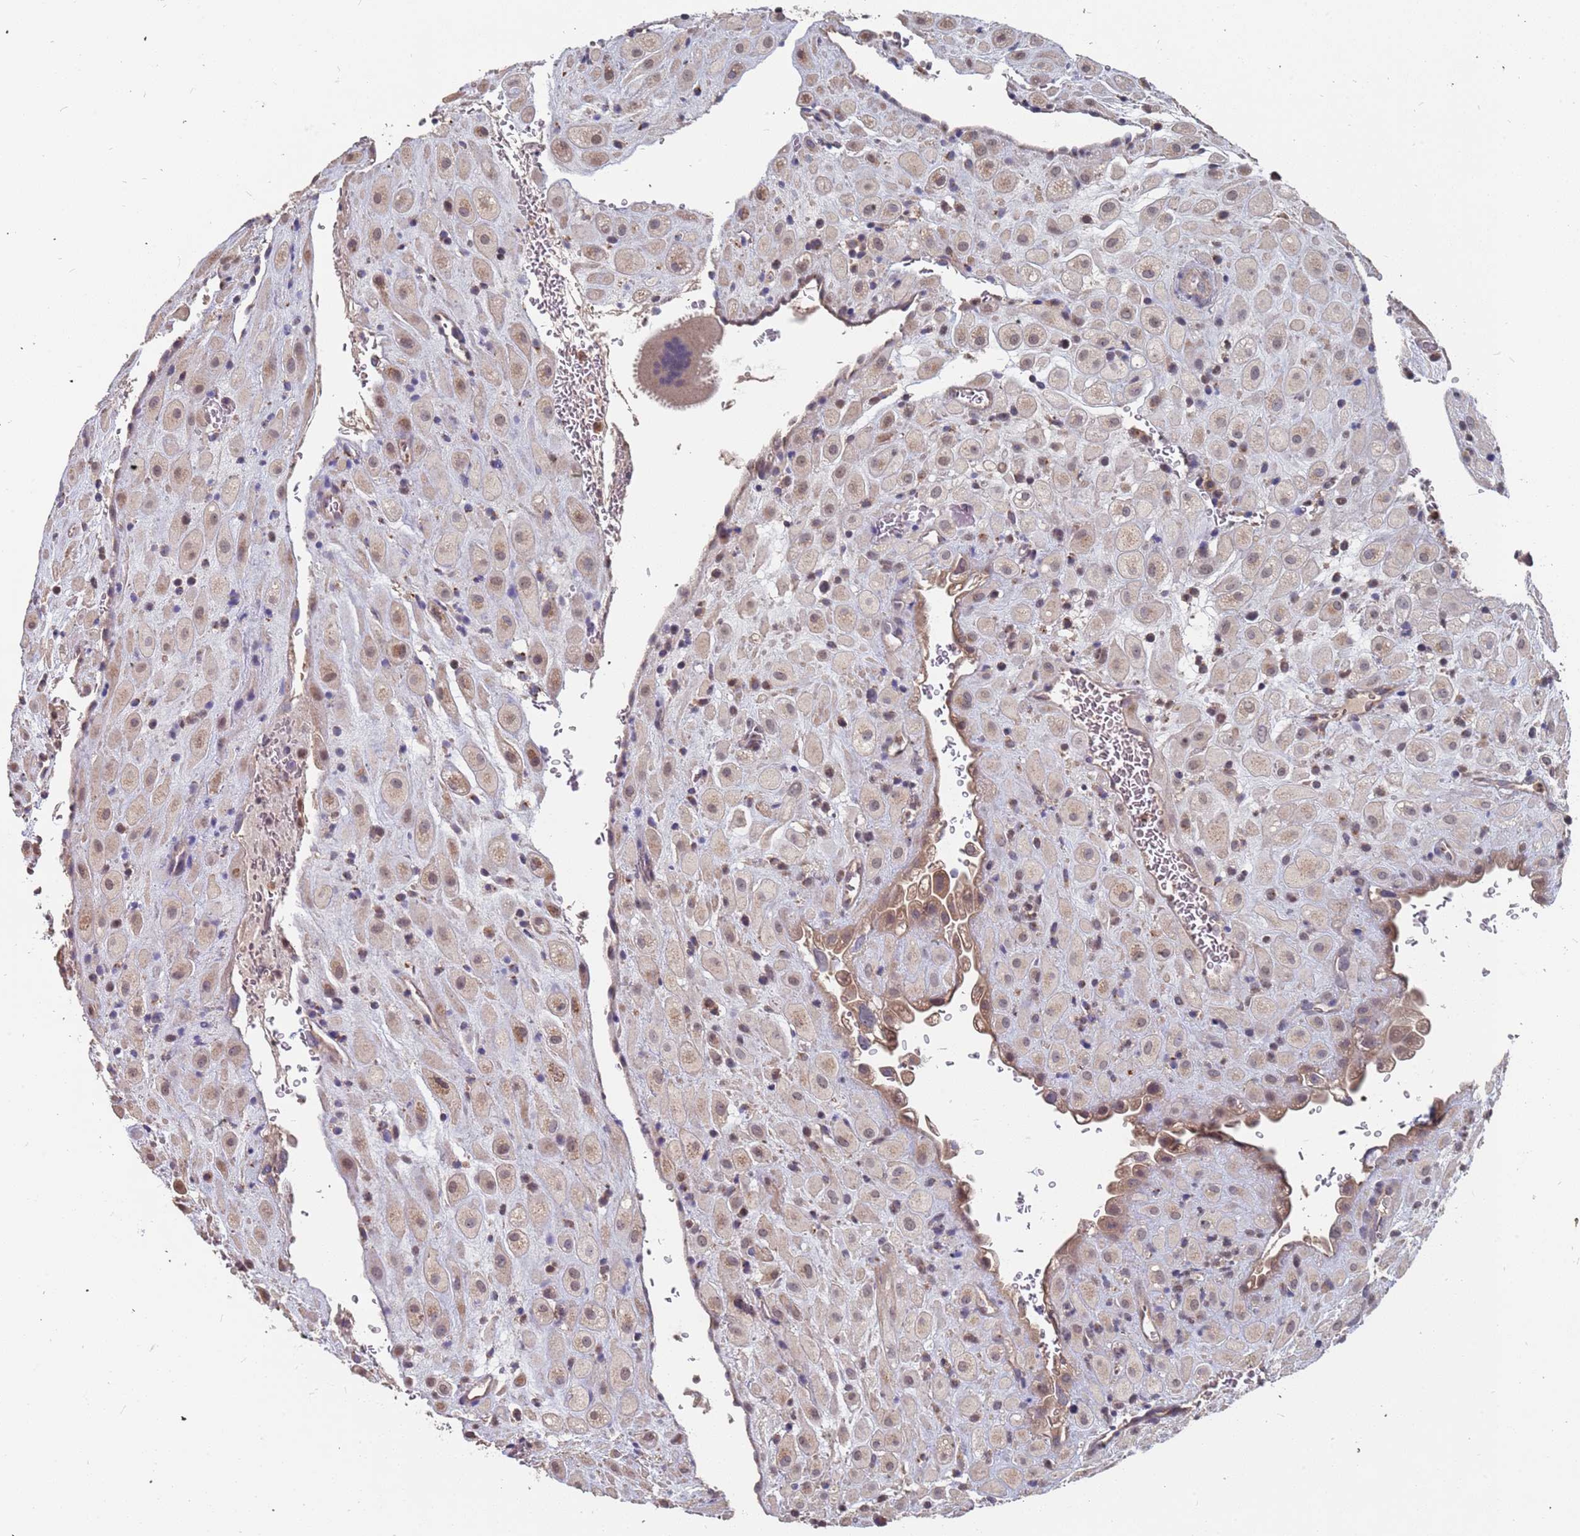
{"staining": {"intensity": "weak", "quantity": "25%-75%", "location": "cytoplasmic/membranous"}, "tissue": "placenta", "cell_type": "Decidual cells", "image_type": "normal", "snomed": [{"axis": "morphology", "description": "Normal tissue, NOS"}, {"axis": "topography", "description": "Placenta"}], "caption": "Human placenta stained with a brown dye exhibits weak cytoplasmic/membranous positive staining in approximately 25%-75% of decidual cells.", "gene": "TCEANC2", "patient": {"sex": "female", "age": 35}}